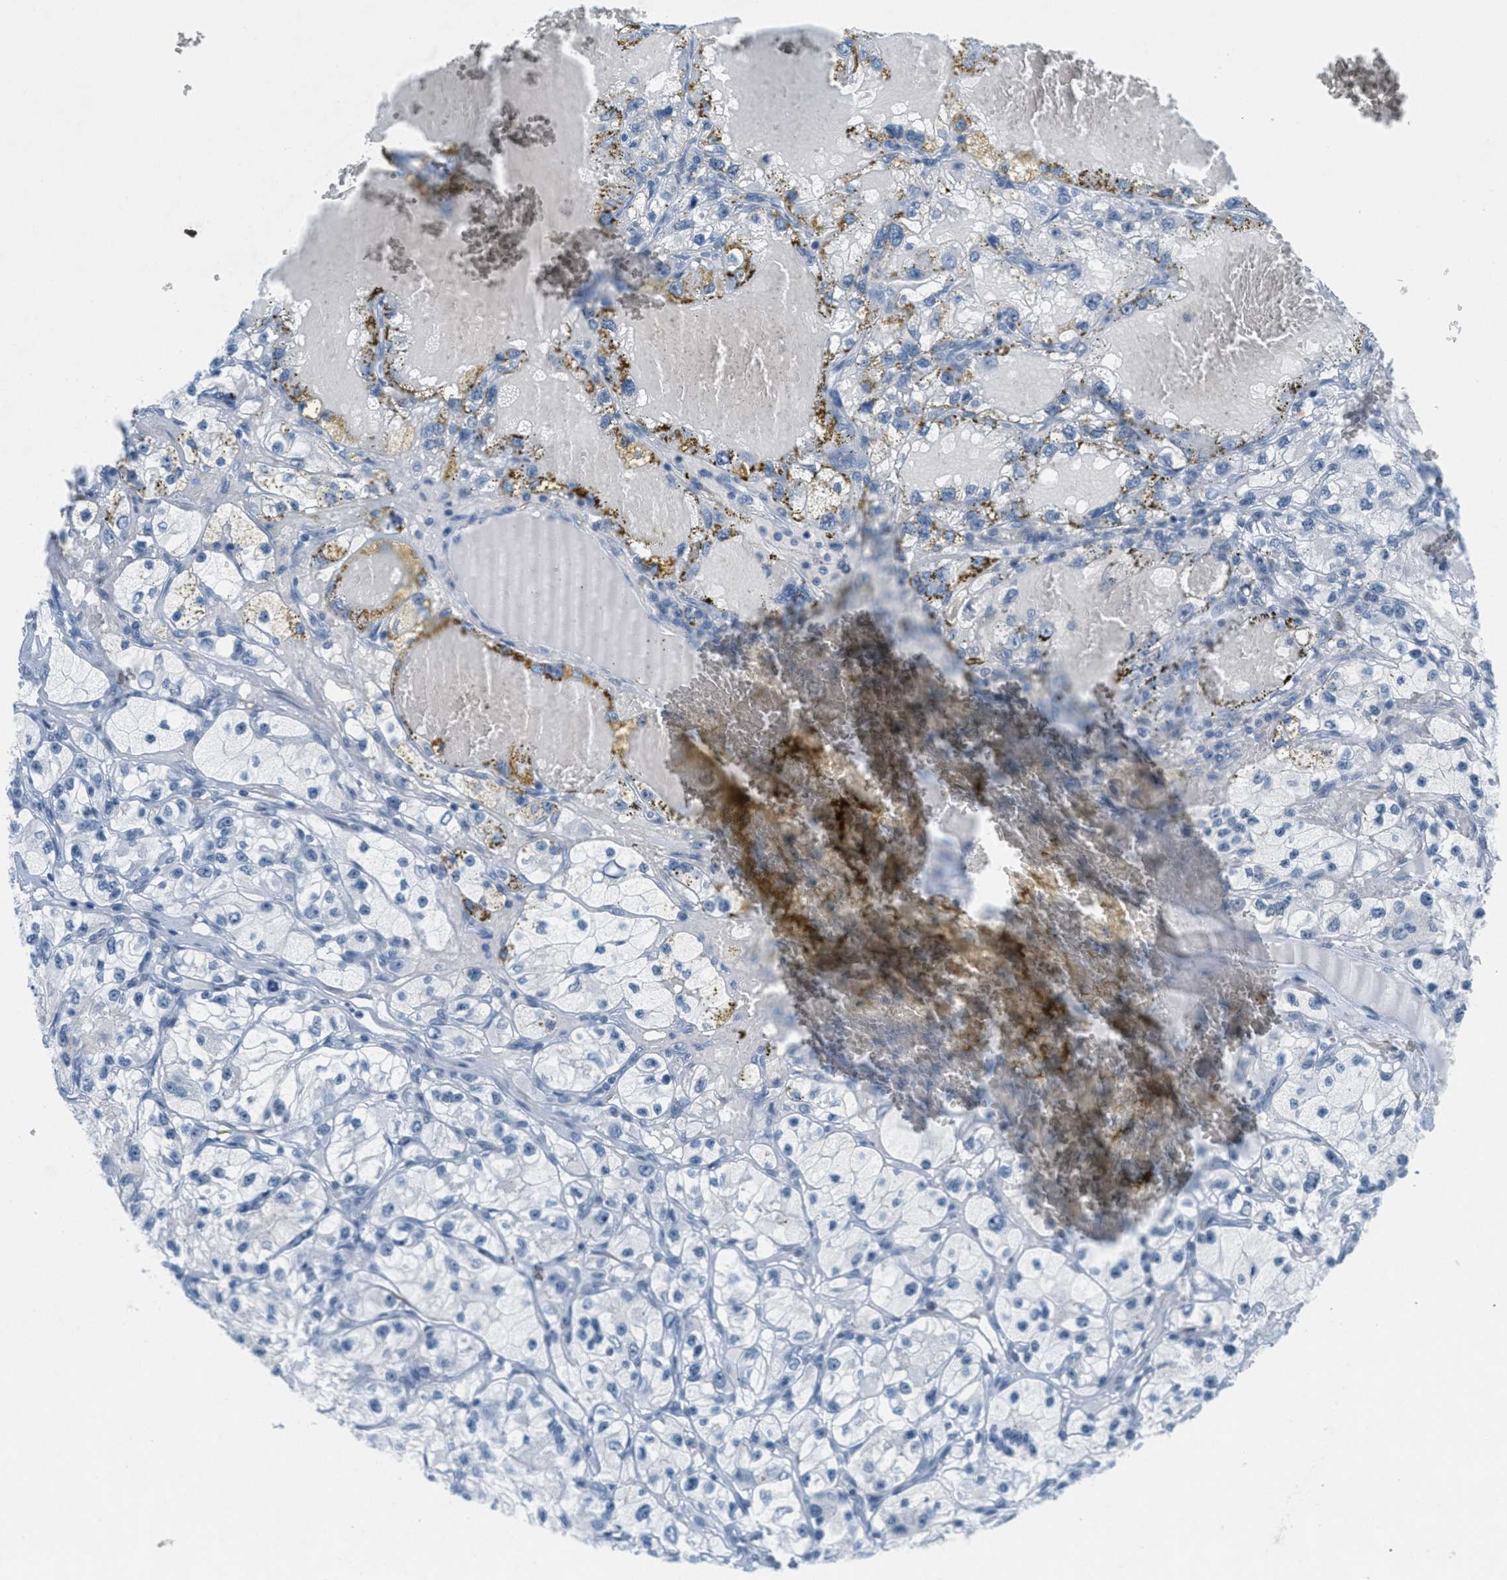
{"staining": {"intensity": "negative", "quantity": "none", "location": "none"}, "tissue": "renal cancer", "cell_type": "Tumor cells", "image_type": "cancer", "snomed": [{"axis": "morphology", "description": "Adenocarcinoma, NOS"}, {"axis": "topography", "description": "Kidney"}], "caption": "A histopathology image of renal adenocarcinoma stained for a protein demonstrates no brown staining in tumor cells.", "gene": "HS3ST2", "patient": {"sex": "female", "age": 57}}